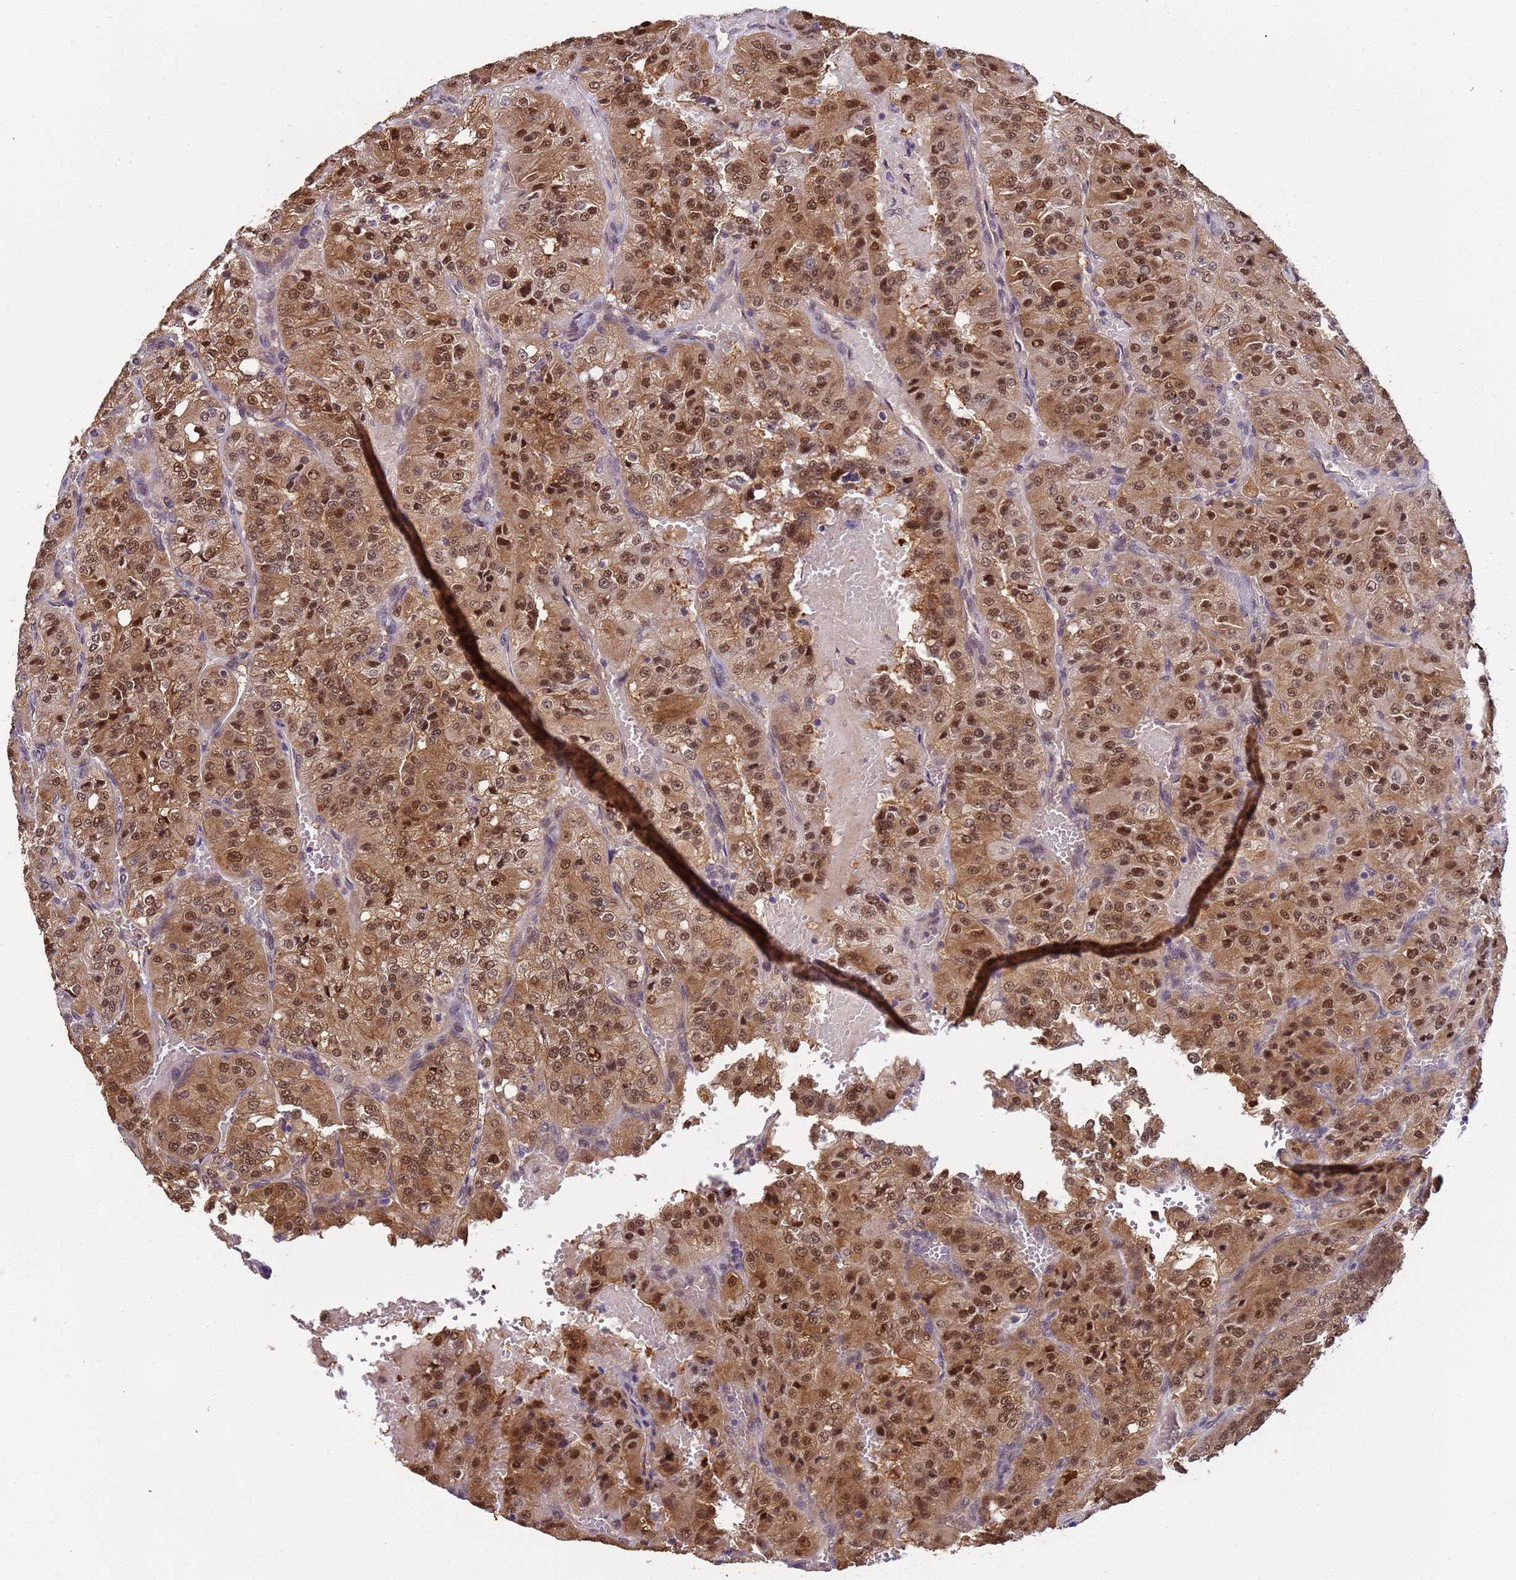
{"staining": {"intensity": "moderate", "quantity": ">75%", "location": "cytoplasmic/membranous,nuclear"}, "tissue": "renal cancer", "cell_type": "Tumor cells", "image_type": "cancer", "snomed": [{"axis": "morphology", "description": "Adenocarcinoma, NOS"}, {"axis": "topography", "description": "Kidney"}], "caption": "Immunohistochemistry (IHC) (DAB) staining of renal cancer shows moderate cytoplasmic/membranous and nuclear protein positivity in about >75% of tumor cells.", "gene": "ZBTB5", "patient": {"sex": "female", "age": 63}}